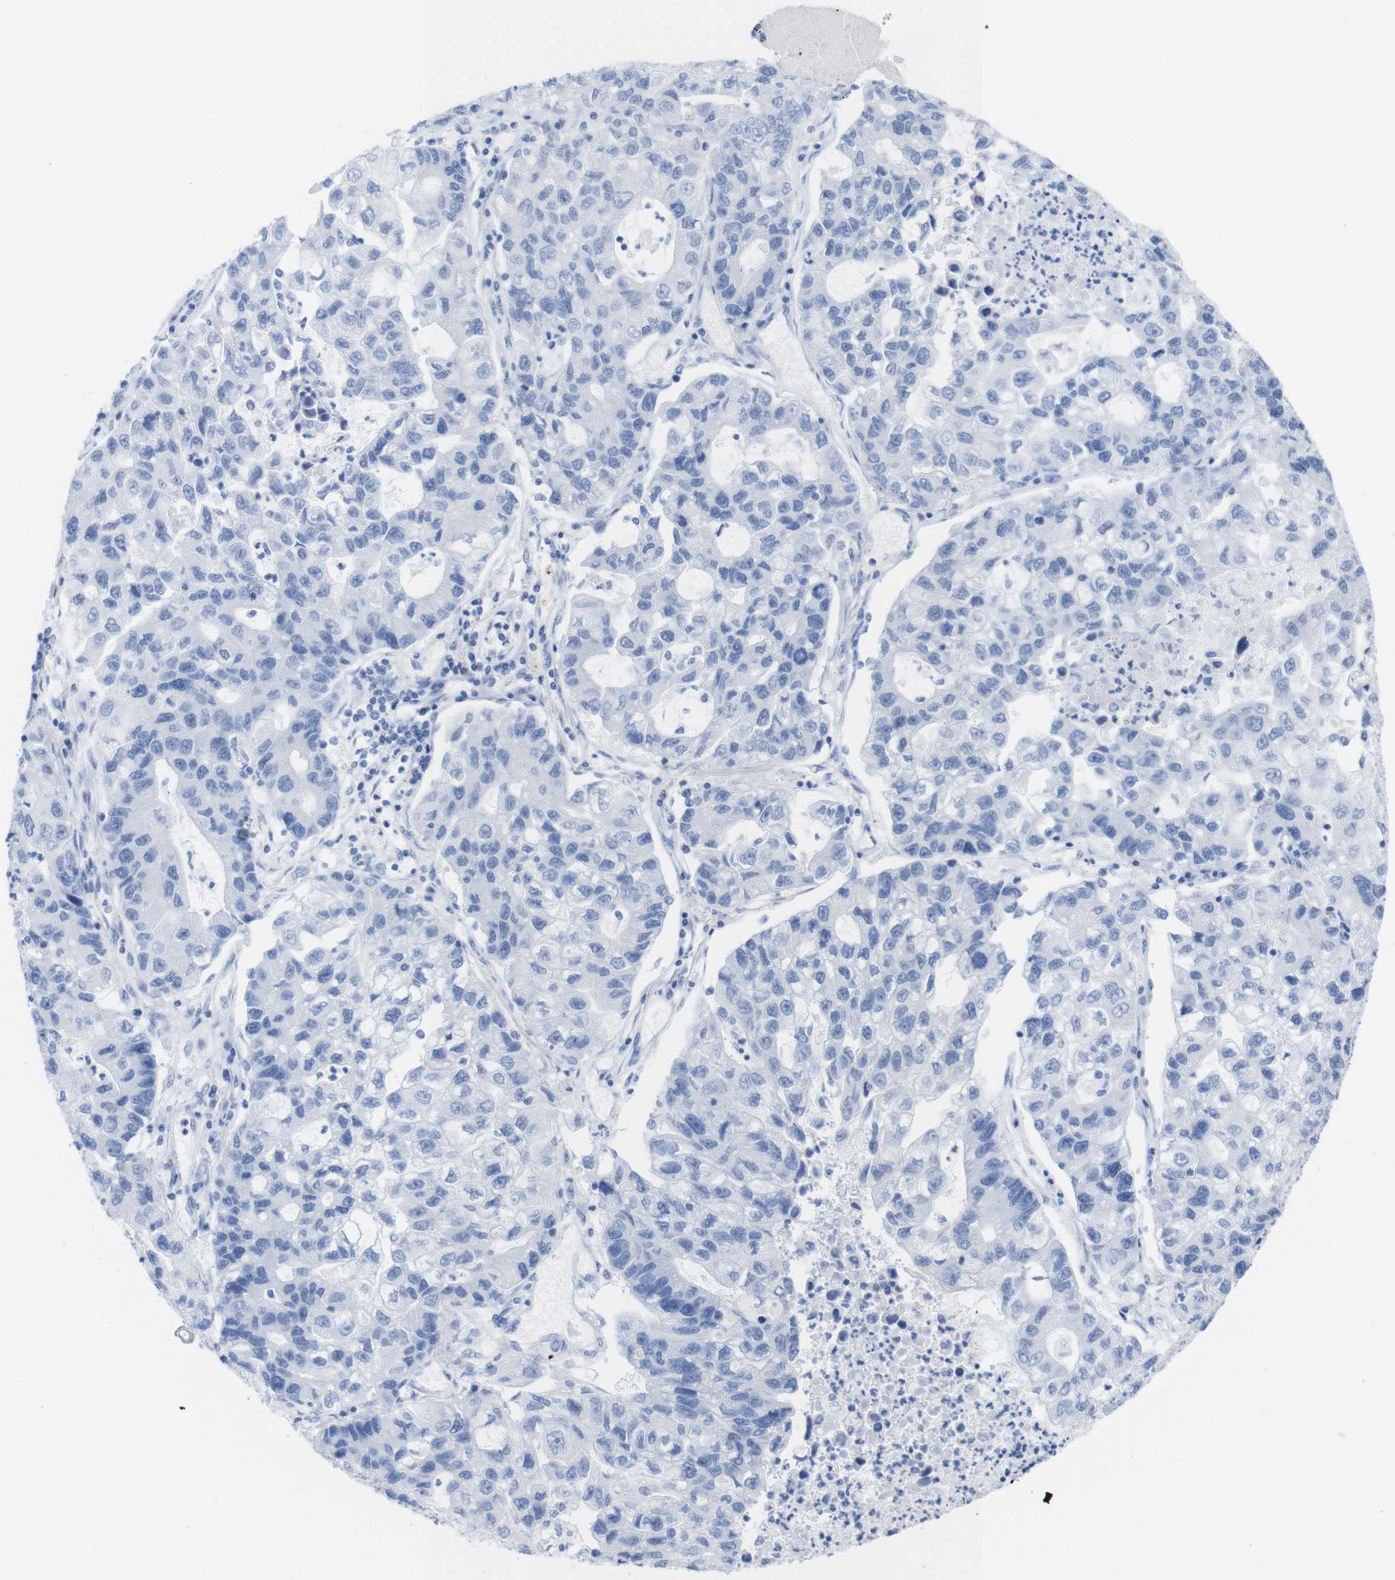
{"staining": {"intensity": "negative", "quantity": "none", "location": "none"}, "tissue": "lung cancer", "cell_type": "Tumor cells", "image_type": "cancer", "snomed": [{"axis": "morphology", "description": "Adenocarcinoma, NOS"}, {"axis": "topography", "description": "Lung"}], "caption": "A micrograph of human lung adenocarcinoma is negative for staining in tumor cells.", "gene": "LAG3", "patient": {"sex": "female", "age": 51}}